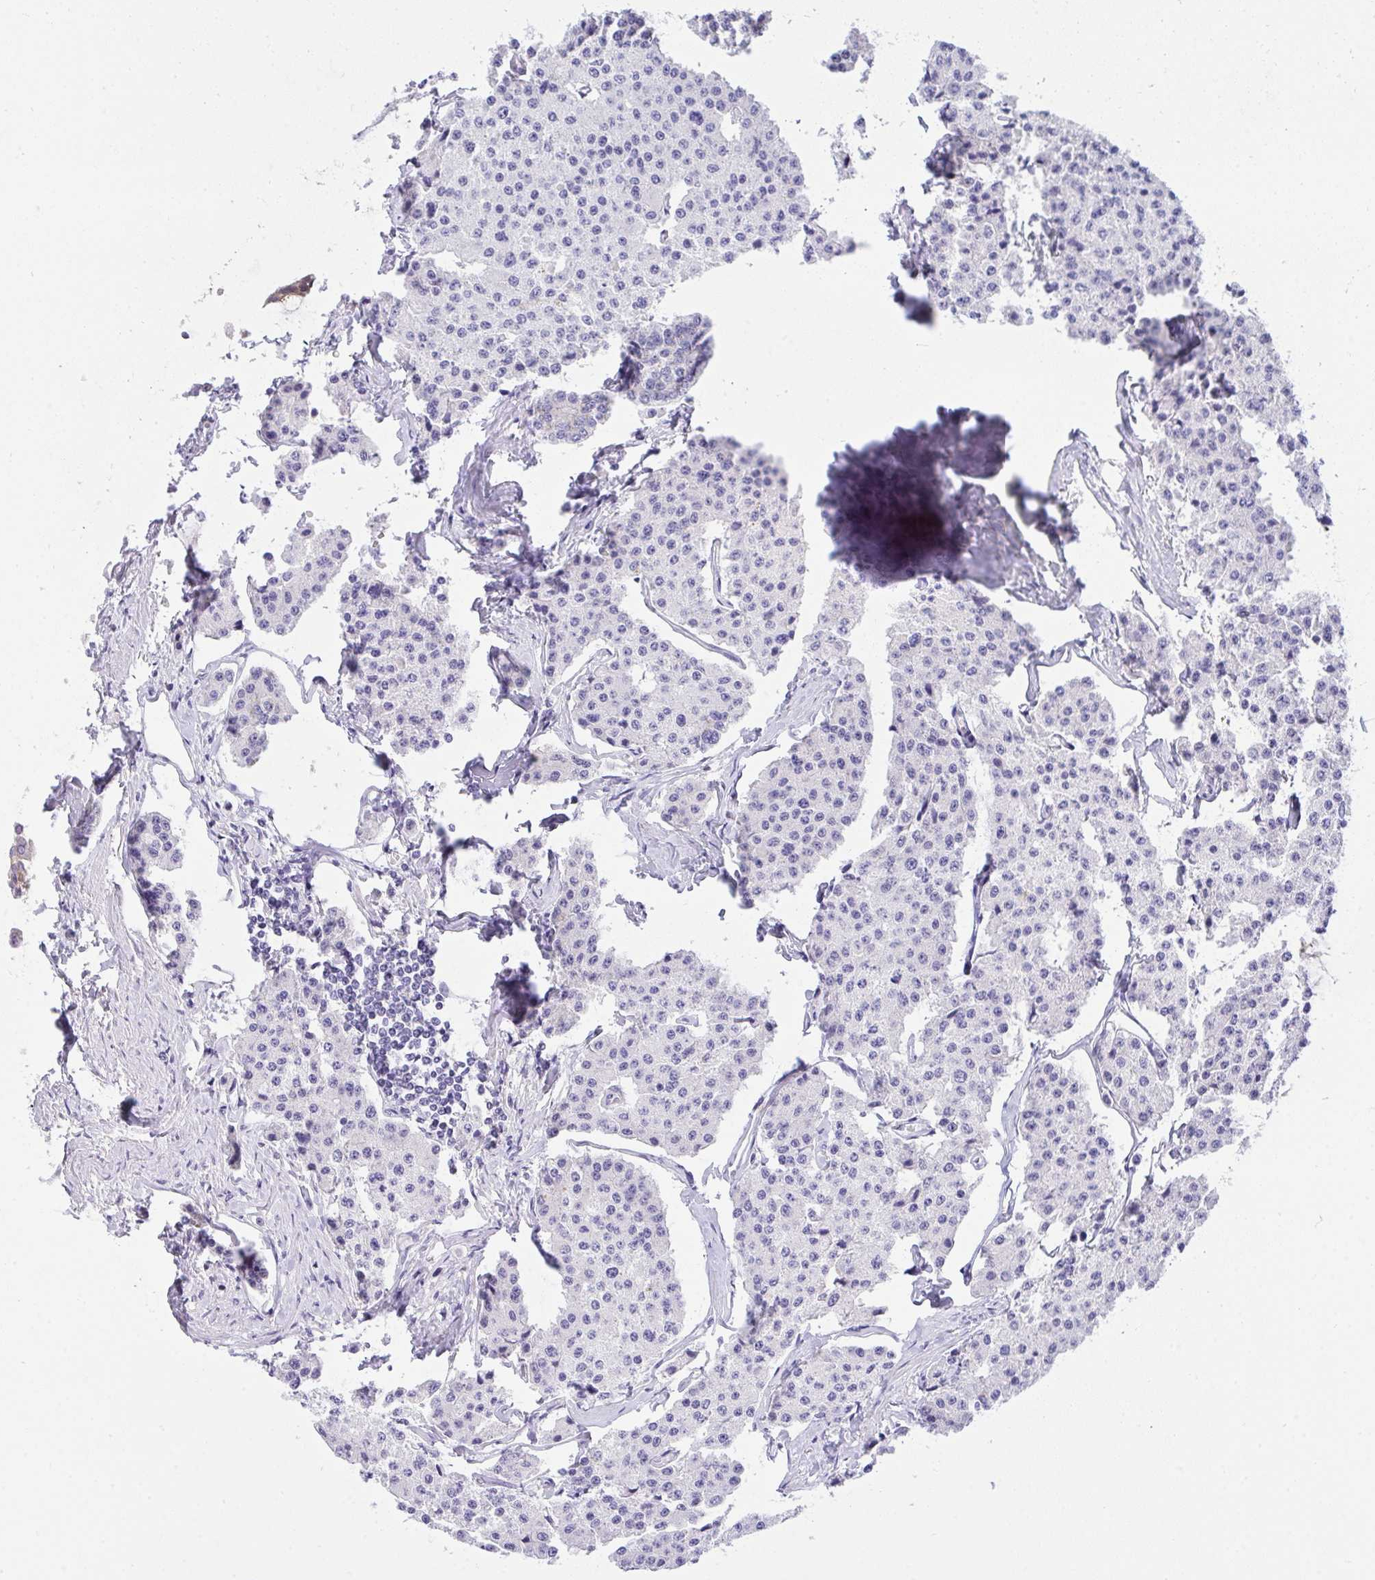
{"staining": {"intensity": "negative", "quantity": "none", "location": "none"}, "tissue": "carcinoid", "cell_type": "Tumor cells", "image_type": "cancer", "snomed": [{"axis": "morphology", "description": "Carcinoid, malignant, NOS"}, {"axis": "topography", "description": "Small intestine"}], "caption": "DAB (3,3'-diaminobenzidine) immunohistochemical staining of malignant carcinoid displays no significant expression in tumor cells. (Stains: DAB (3,3'-diaminobenzidine) immunohistochemistry with hematoxylin counter stain, Microscopy: brightfield microscopy at high magnification).", "gene": "HOXD12", "patient": {"sex": "female", "age": 65}}